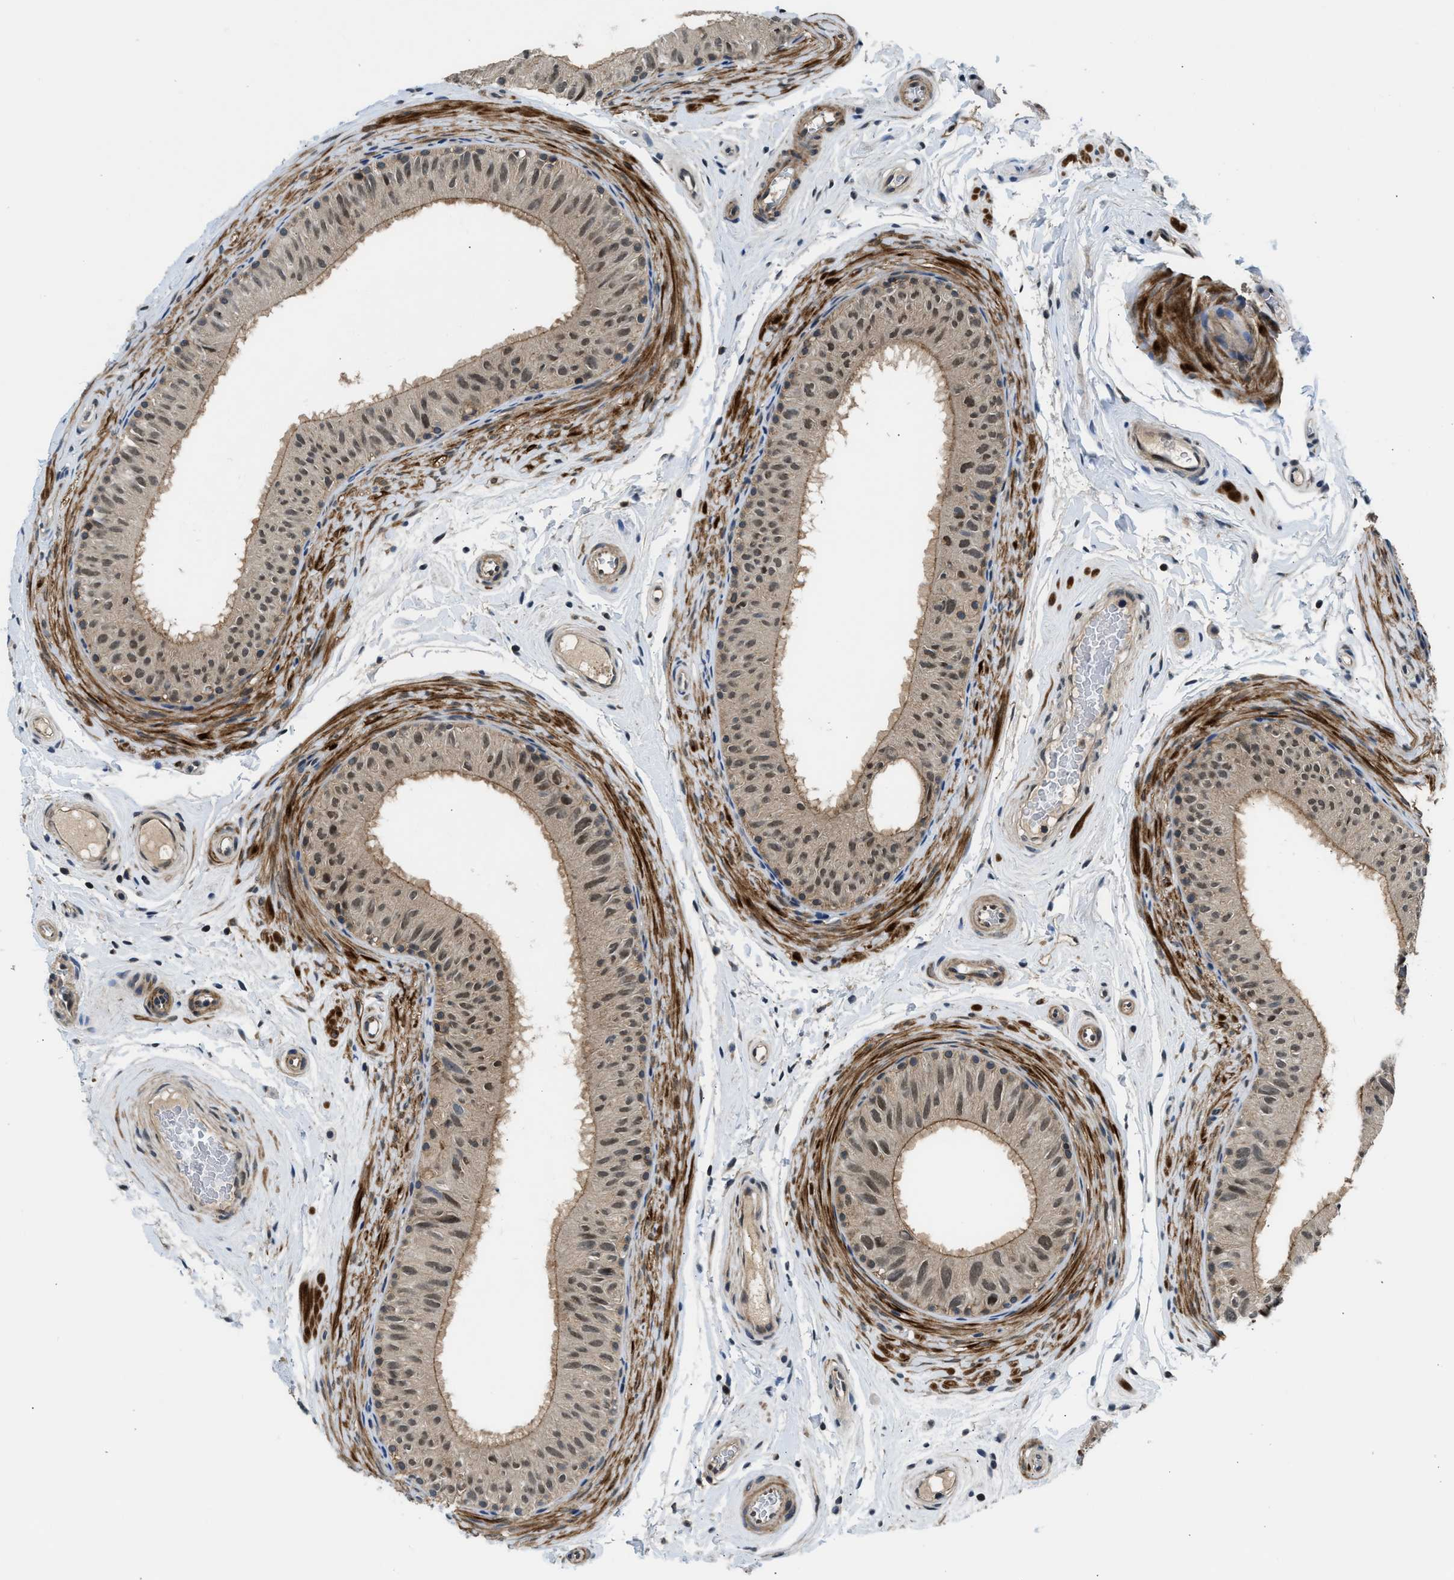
{"staining": {"intensity": "moderate", "quantity": ">75%", "location": "cytoplasmic/membranous,nuclear"}, "tissue": "epididymis", "cell_type": "Glandular cells", "image_type": "normal", "snomed": [{"axis": "morphology", "description": "Normal tissue, NOS"}, {"axis": "topography", "description": "Epididymis"}], "caption": "This is a micrograph of IHC staining of benign epididymis, which shows moderate staining in the cytoplasmic/membranous,nuclear of glandular cells.", "gene": "MTMR1", "patient": {"sex": "male", "age": 34}}